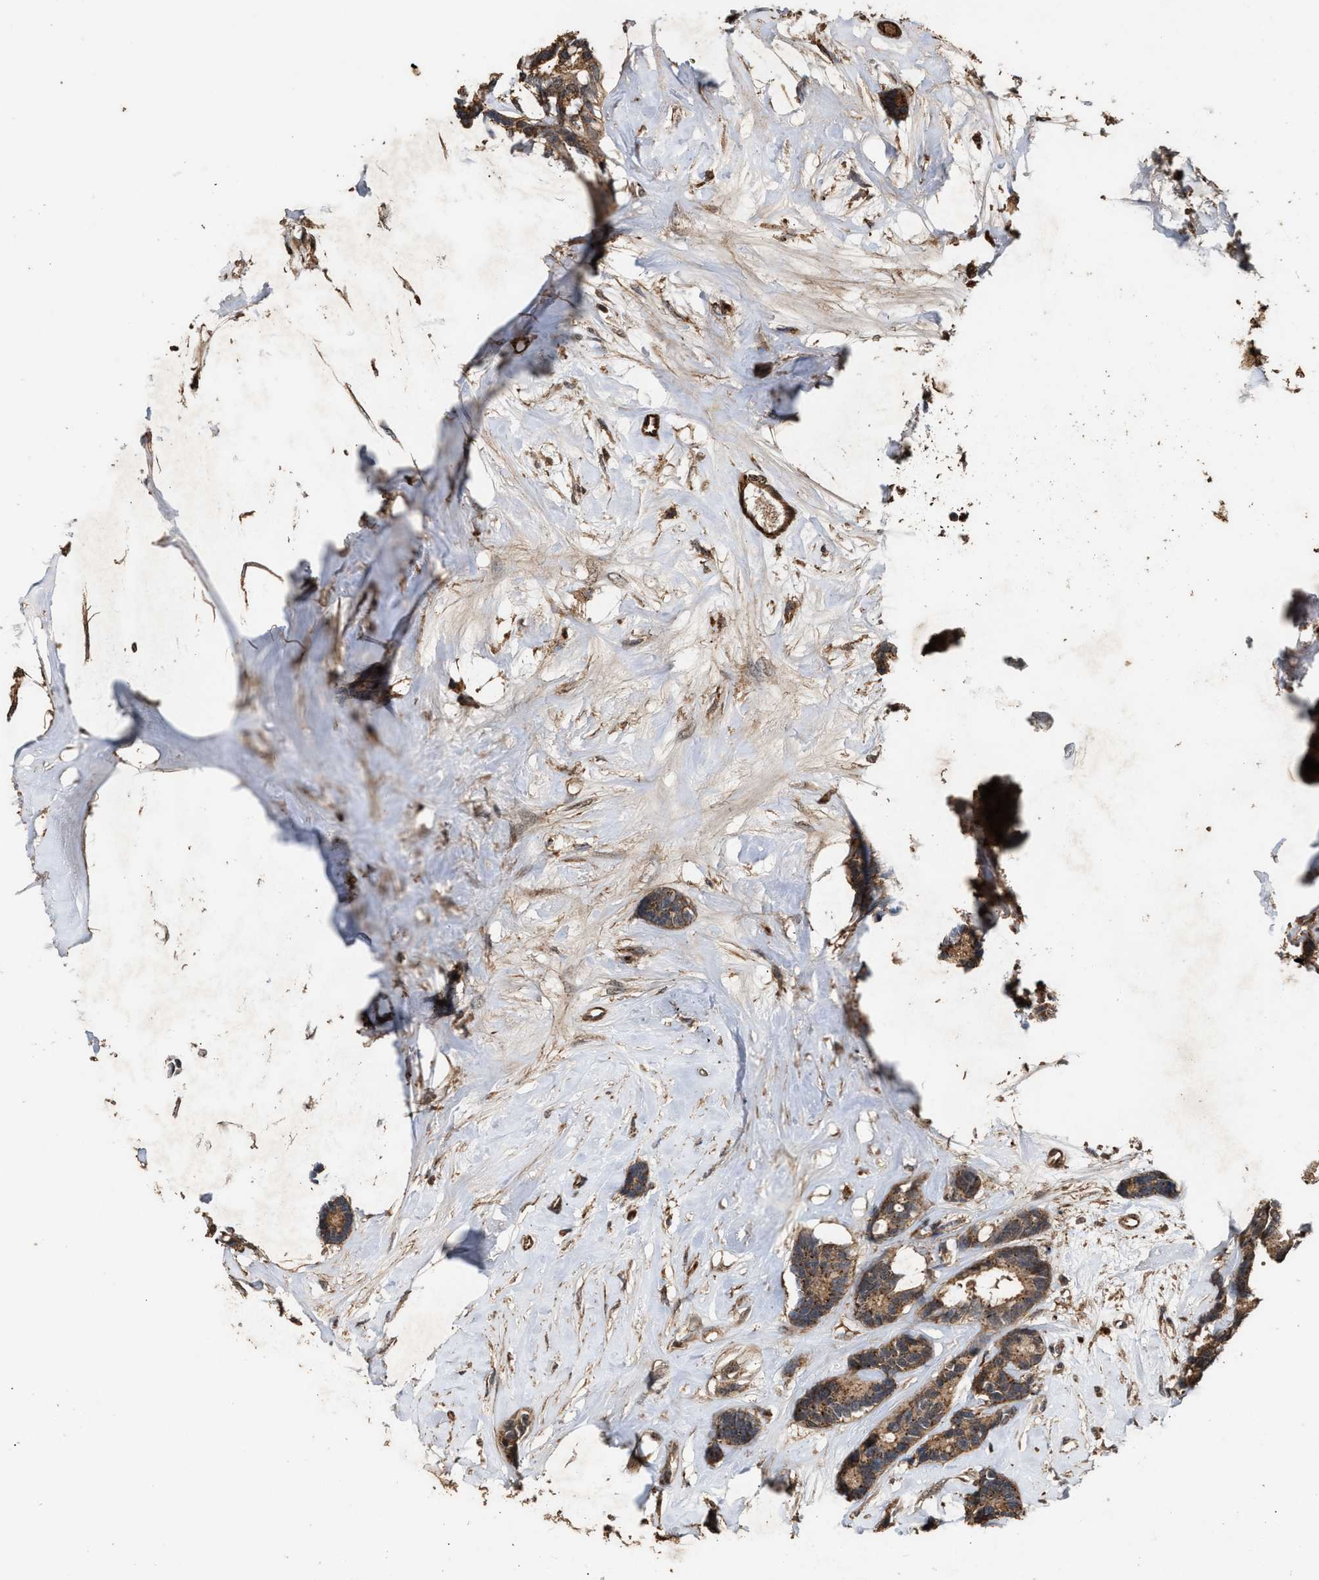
{"staining": {"intensity": "moderate", "quantity": ">75%", "location": "cytoplasmic/membranous"}, "tissue": "breast cancer", "cell_type": "Tumor cells", "image_type": "cancer", "snomed": [{"axis": "morphology", "description": "Duct carcinoma"}, {"axis": "topography", "description": "Breast"}], "caption": "Breast intraductal carcinoma stained with DAB IHC demonstrates medium levels of moderate cytoplasmic/membranous staining in about >75% of tumor cells.", "gene": "ZNHIT6", "patient": {"sex": "female", "age": 87}}